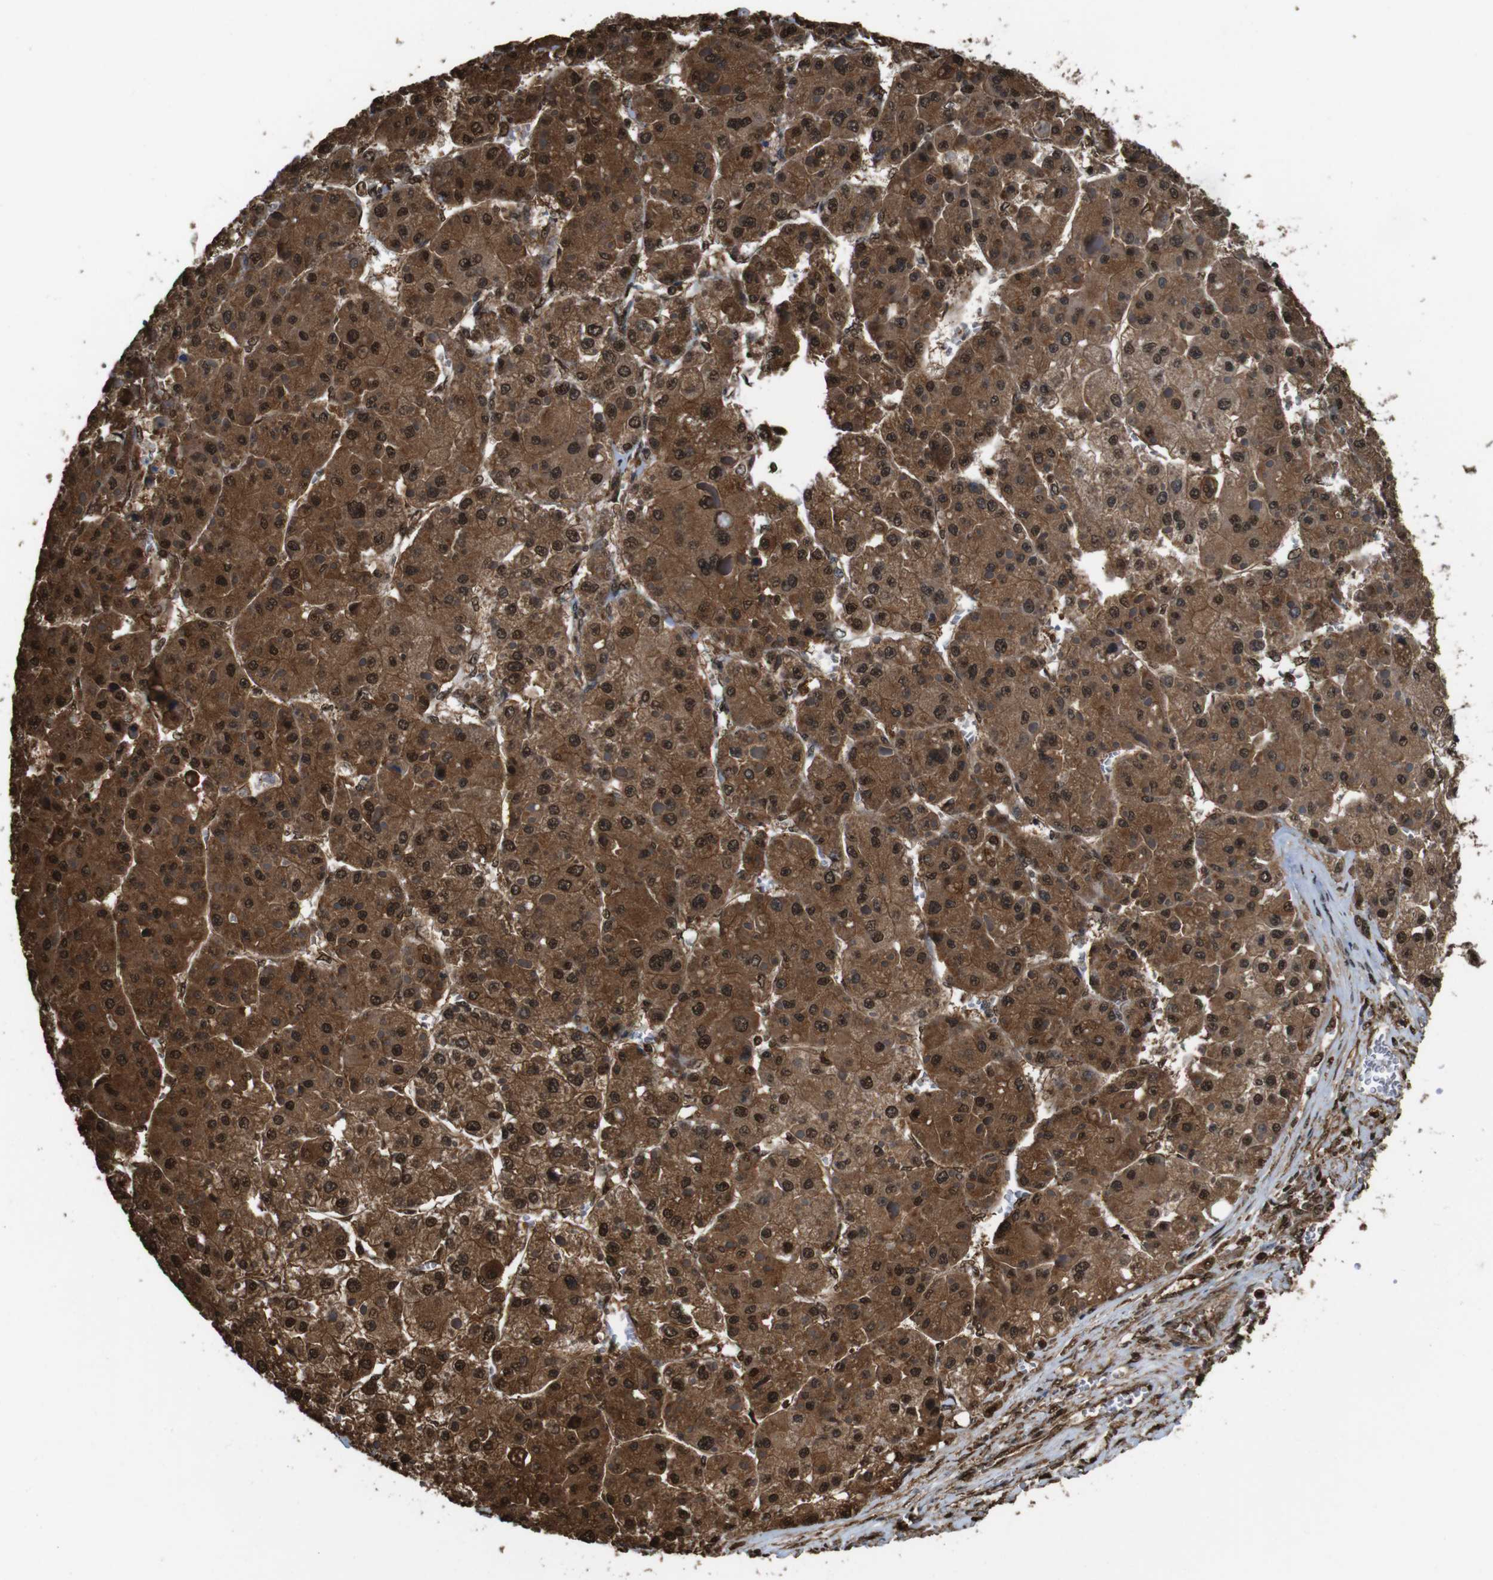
{"staining": {"intensity": "strong", "quantity": ">75%", "location": "cytoplasmic/membranous,nuclear"}, "tissue": "liver cancer", "cell_type": "Tumor cells", "image_type": "cancer", "snomed": [{"axis": "morphology", "description": "Carcinoma, Hepatocellular, NOS"}, {"axis": "topography", "description": "Liver"}], "caption": "Immunohistochemistry (DAB) staining of human liver cancer reveals strong cytoplasmic/membranous and nuclear protein expression in about >75% of tumor cells. (DAB (3,3'-diaminobenzidine) IHC, brown staining for protein, blue staining for nuclei).", "gene": "VCP", "patient": {"sex": "female", "age": 73}}